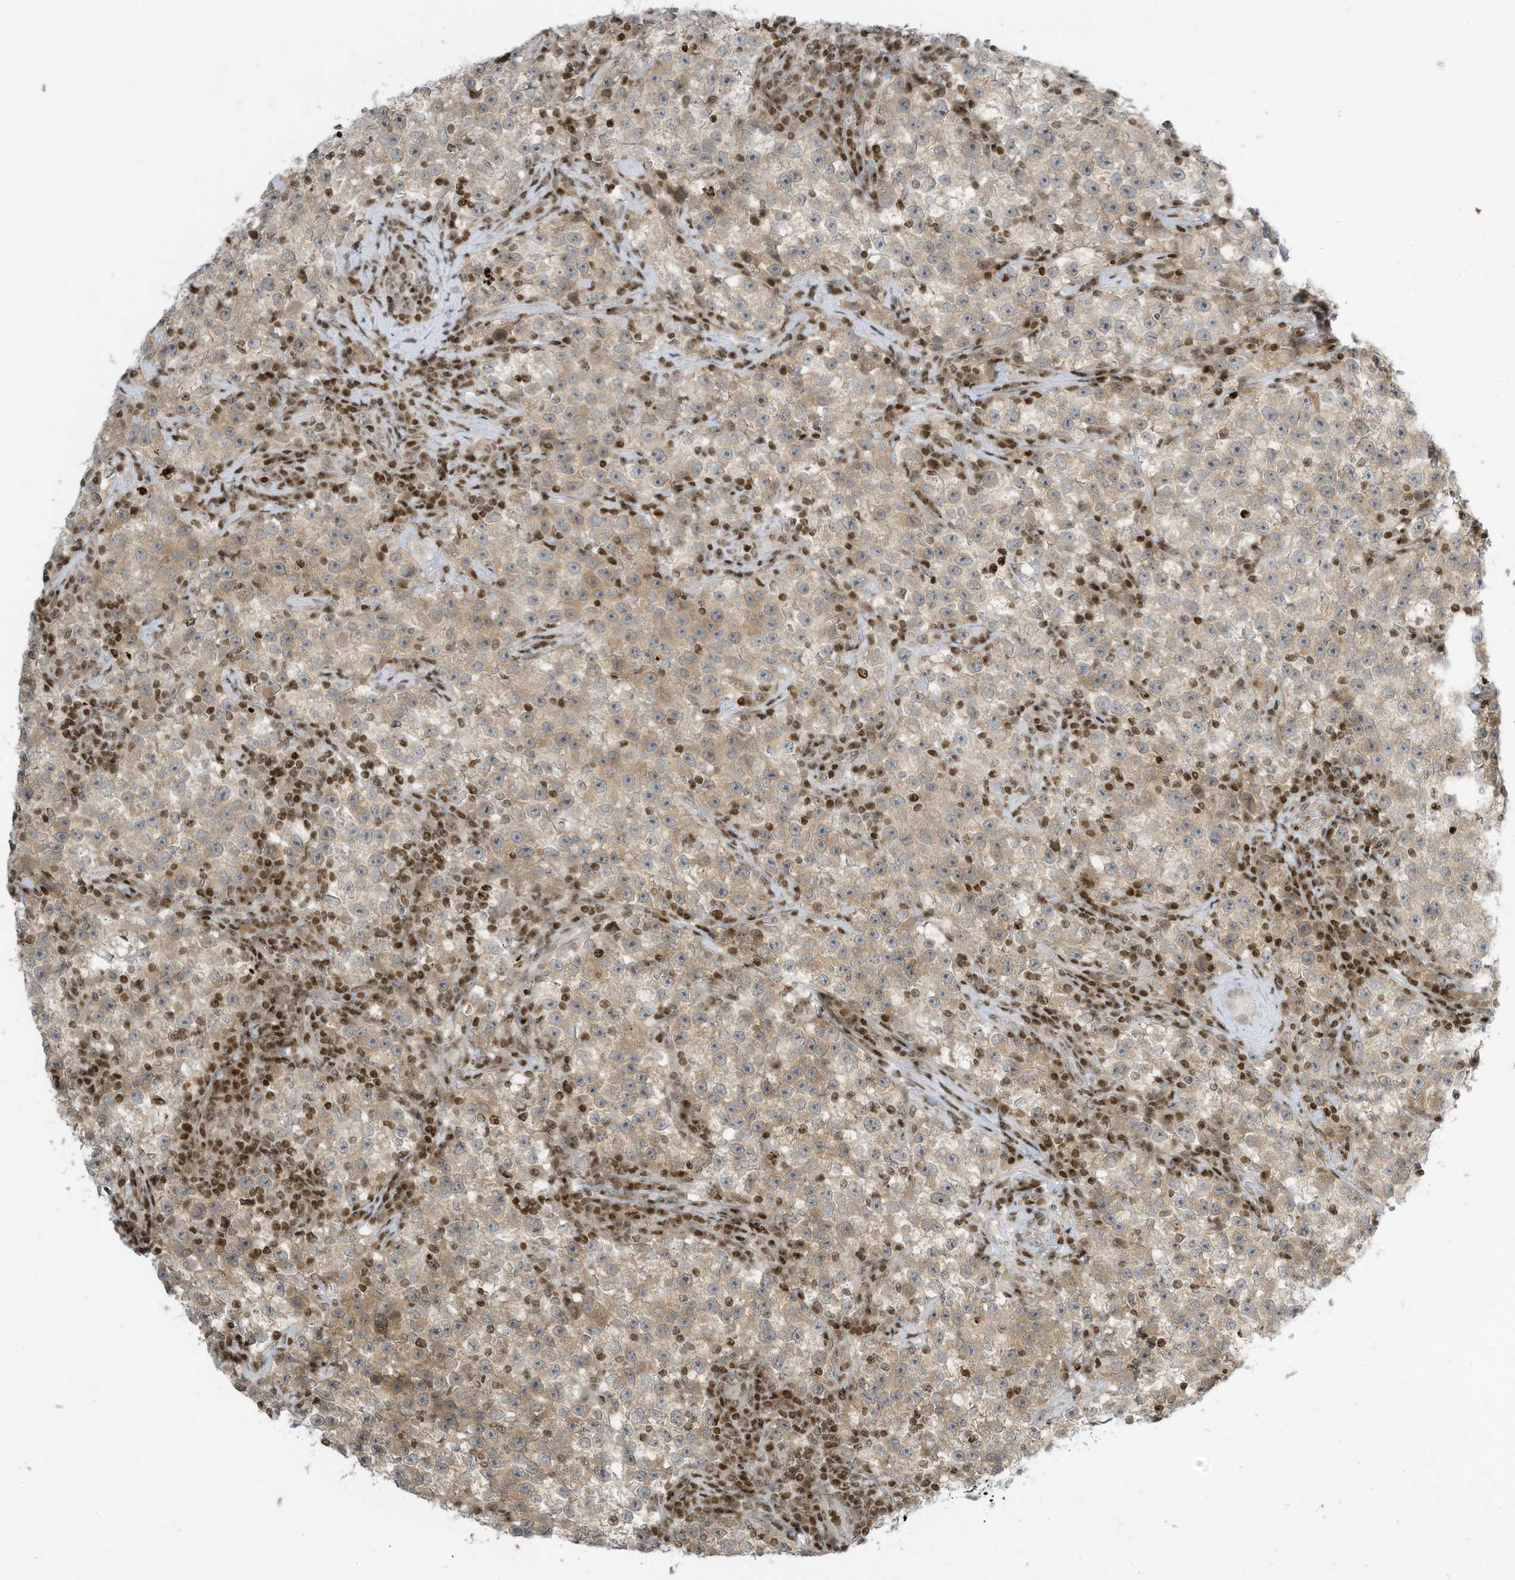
{"staining": {"intensity": "weak", "quantity": ">75%", "location": "cytoplasmic/membranous"}, "tissue": "testis cancer", "cell_type": "Tumor cells", "image_type": "cancer", "snomed": [{"axis": "morphology", "description": "Seminoma, NOS"}, {"axis": "topography", "description": "Testis"}], "caption": "Immunohistochemistry image of neoplastic tissue: human testis seminoma stained using IHC displays low levels of weak protein expression localized specifically in the cytoplasmic/membranous of tumor cells, appearing as a cytoplasmic/membranous brown color.", "gene": "ADI1", "patient": {"sex": "male", "age": 22}}